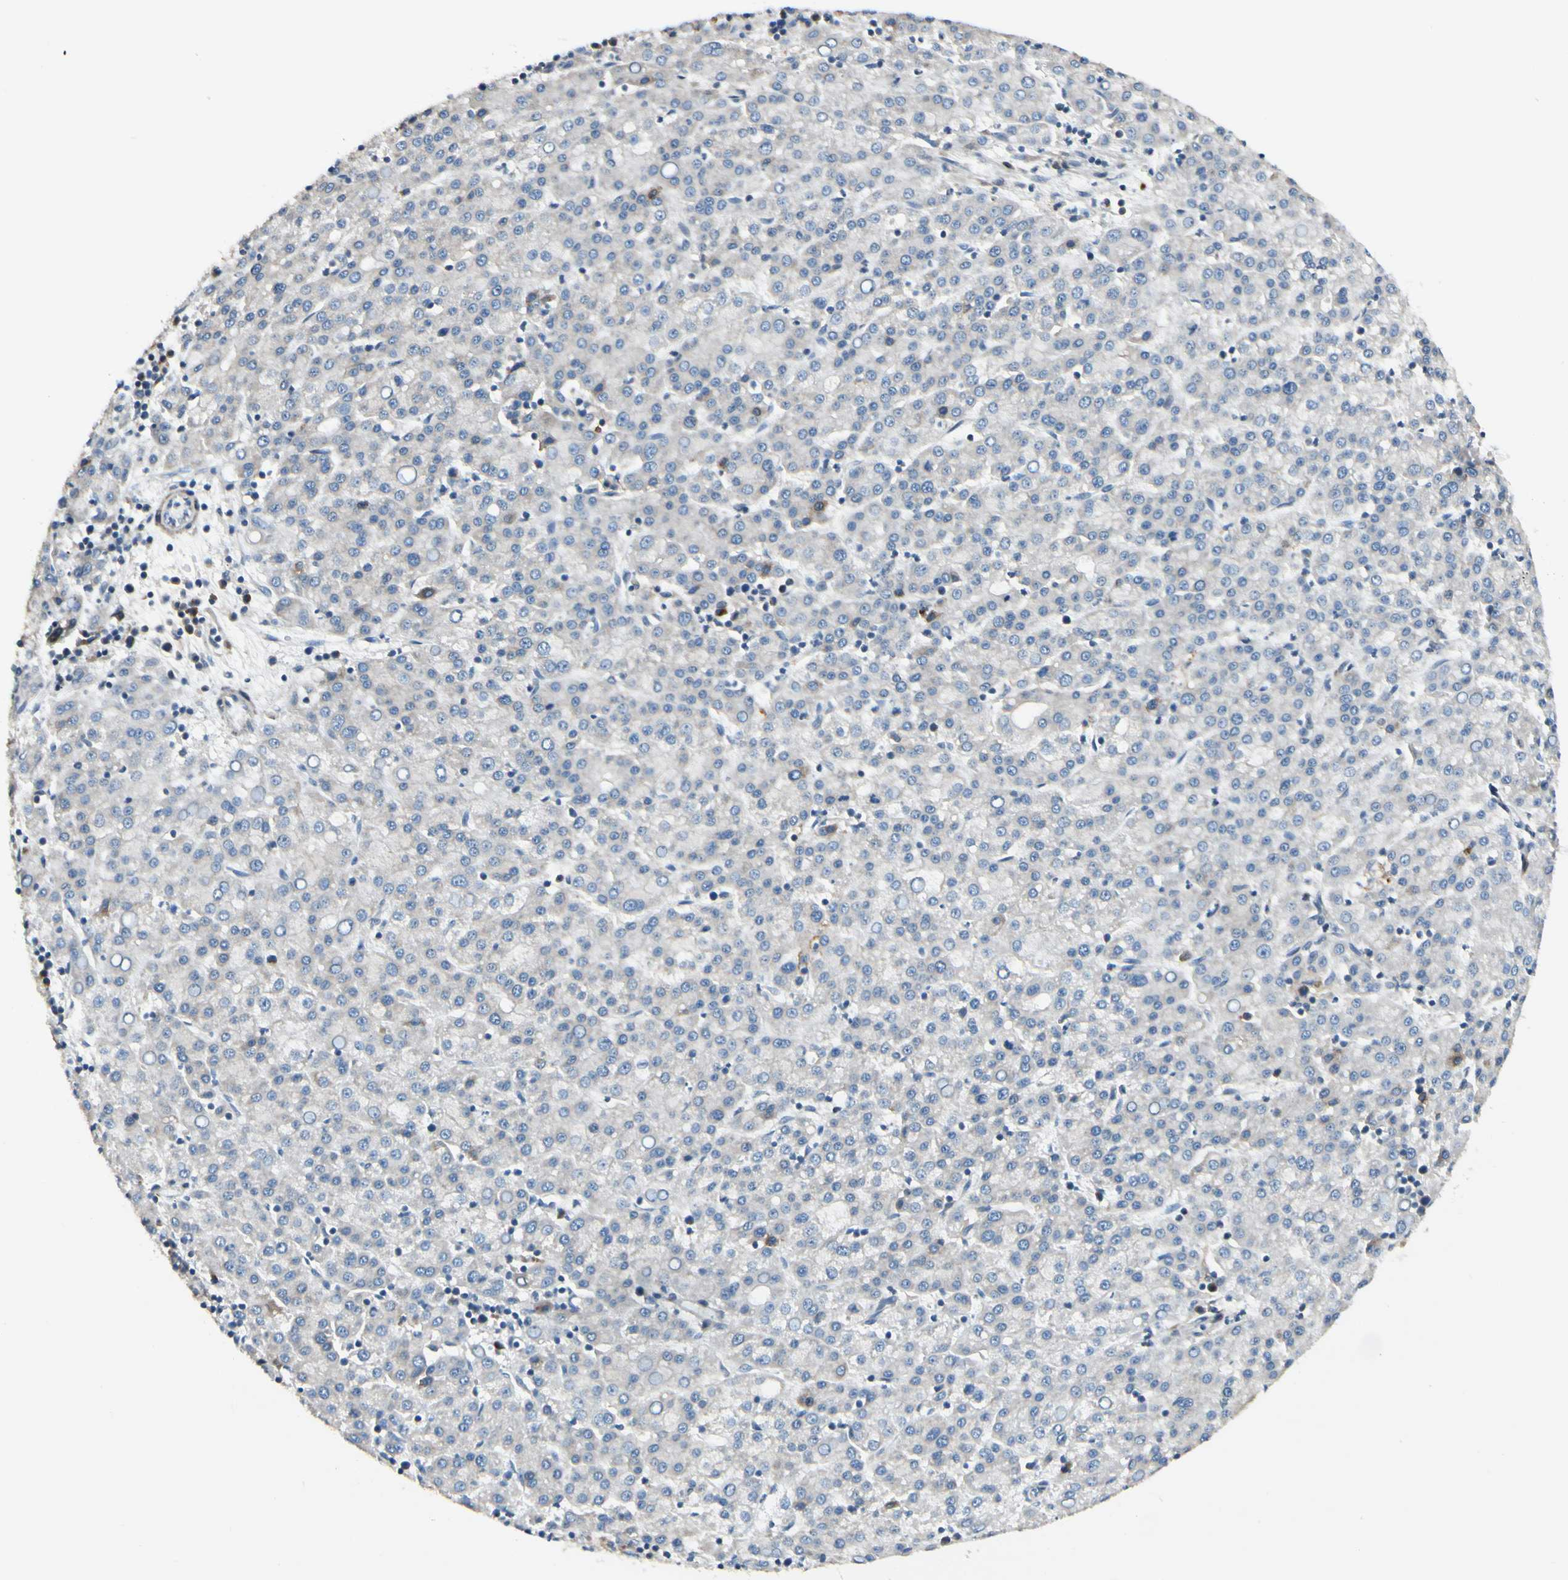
{"staining": {"intensity": "weak", "quantity": "25%-75%", "location": "cytoplasmic/membranous"}, "tissue": "liver cancer", "cell_type": "Tumor cells", "image_type": "cancer", "snomed": [{"axis": "morphology", "description": "Carcinoma, Hepatocellular, NOS"}, {"axis": "topography", "description": "Liver"}], "caption": "Liver hepatocellular carcinoma was stained to show a protein in brown. There is low levels of weak cytoplasmic/membranous staining in approximately 25%-75% of tumor cells. (Stains: DAB (3,3'-diaminobenzidine) in brown, nuclei in blue, Microscopy: brightfield microscopy at high magnification).", "gene": "MRPL9", "patient": {"sex": "female", "age": 58}}